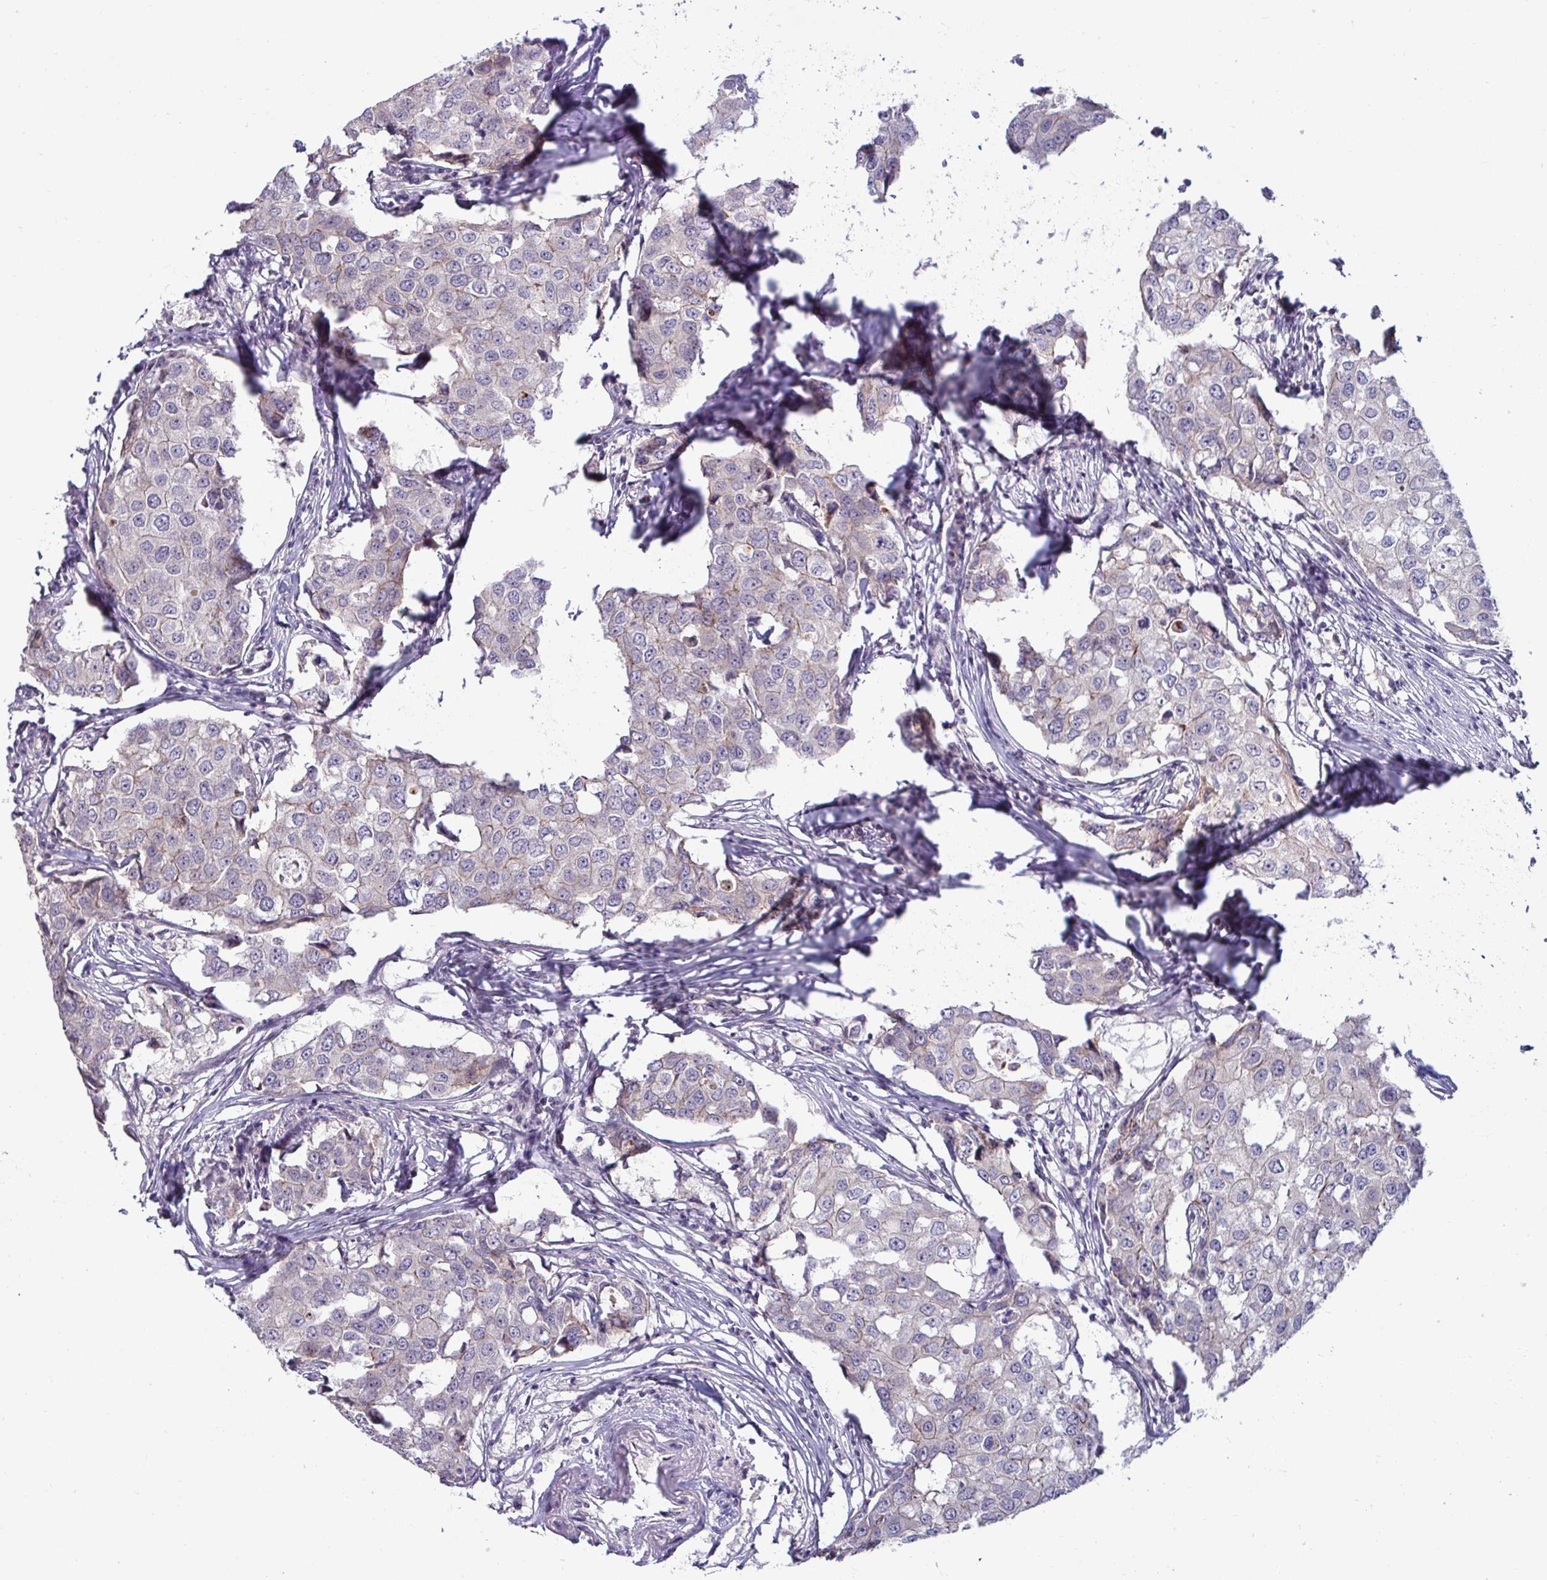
{"staining": {"intensity": "weak", "quantity": "<25%", "location": "cytoplasmic/membranous"}, "tissue": "breast cancer", "cell_type": "Tumor cells", "image_type": "cancer", "snomed": [{"axis": "morphology", "description": "Duct carcinoma"}, {"axis": "topography", "description": "Breast"}], "caption": "Tumor cells show no significant protein staining in intraductal carcinoma (breast).", "gene": "GSTM1", "patient": {"sex": "female", "age": 27}}